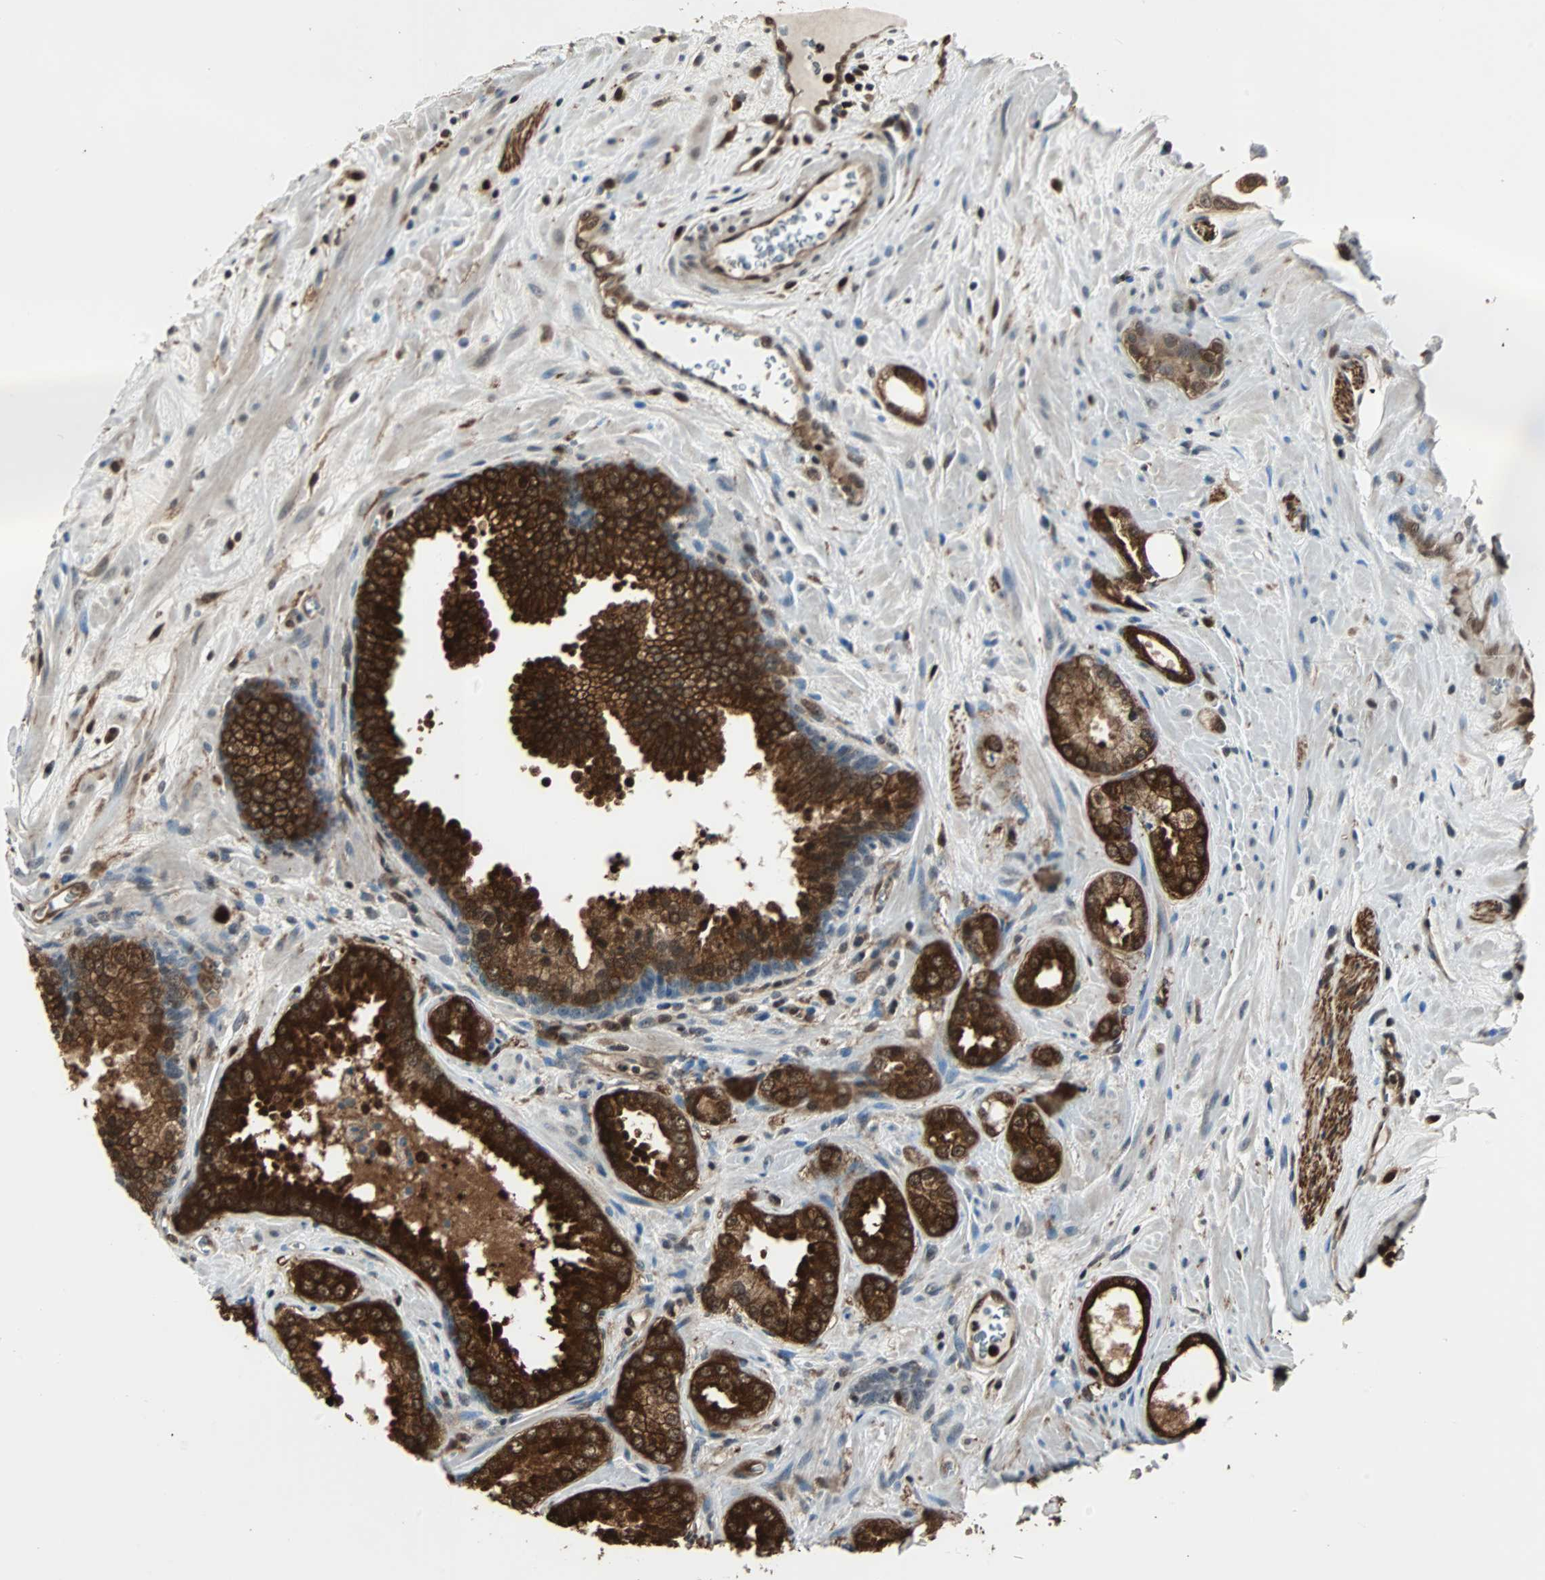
{"staining": {"intensity": "strong", "quantity": ">75%", "location": "cytoplasmic/membranous,nuclear"}, "tissue": "prostate cancer", "cell_type": "Tumor cells", "image_type": "cancer", "snomed": [{"axis": "morphology", "description": "Adenocarcinoma, Low grade"}, {"axis": "topography", "description": "Prostate"}], "caption": "Immunohistochemical staining of prostate adenocarcinoma (low-grade) displays strong cytoplasmic/membranous and nuclear protein positivity in about >75% of tumor cells.", "gene": "ACLY", "patient": {"sex": "male", "age": 60}}